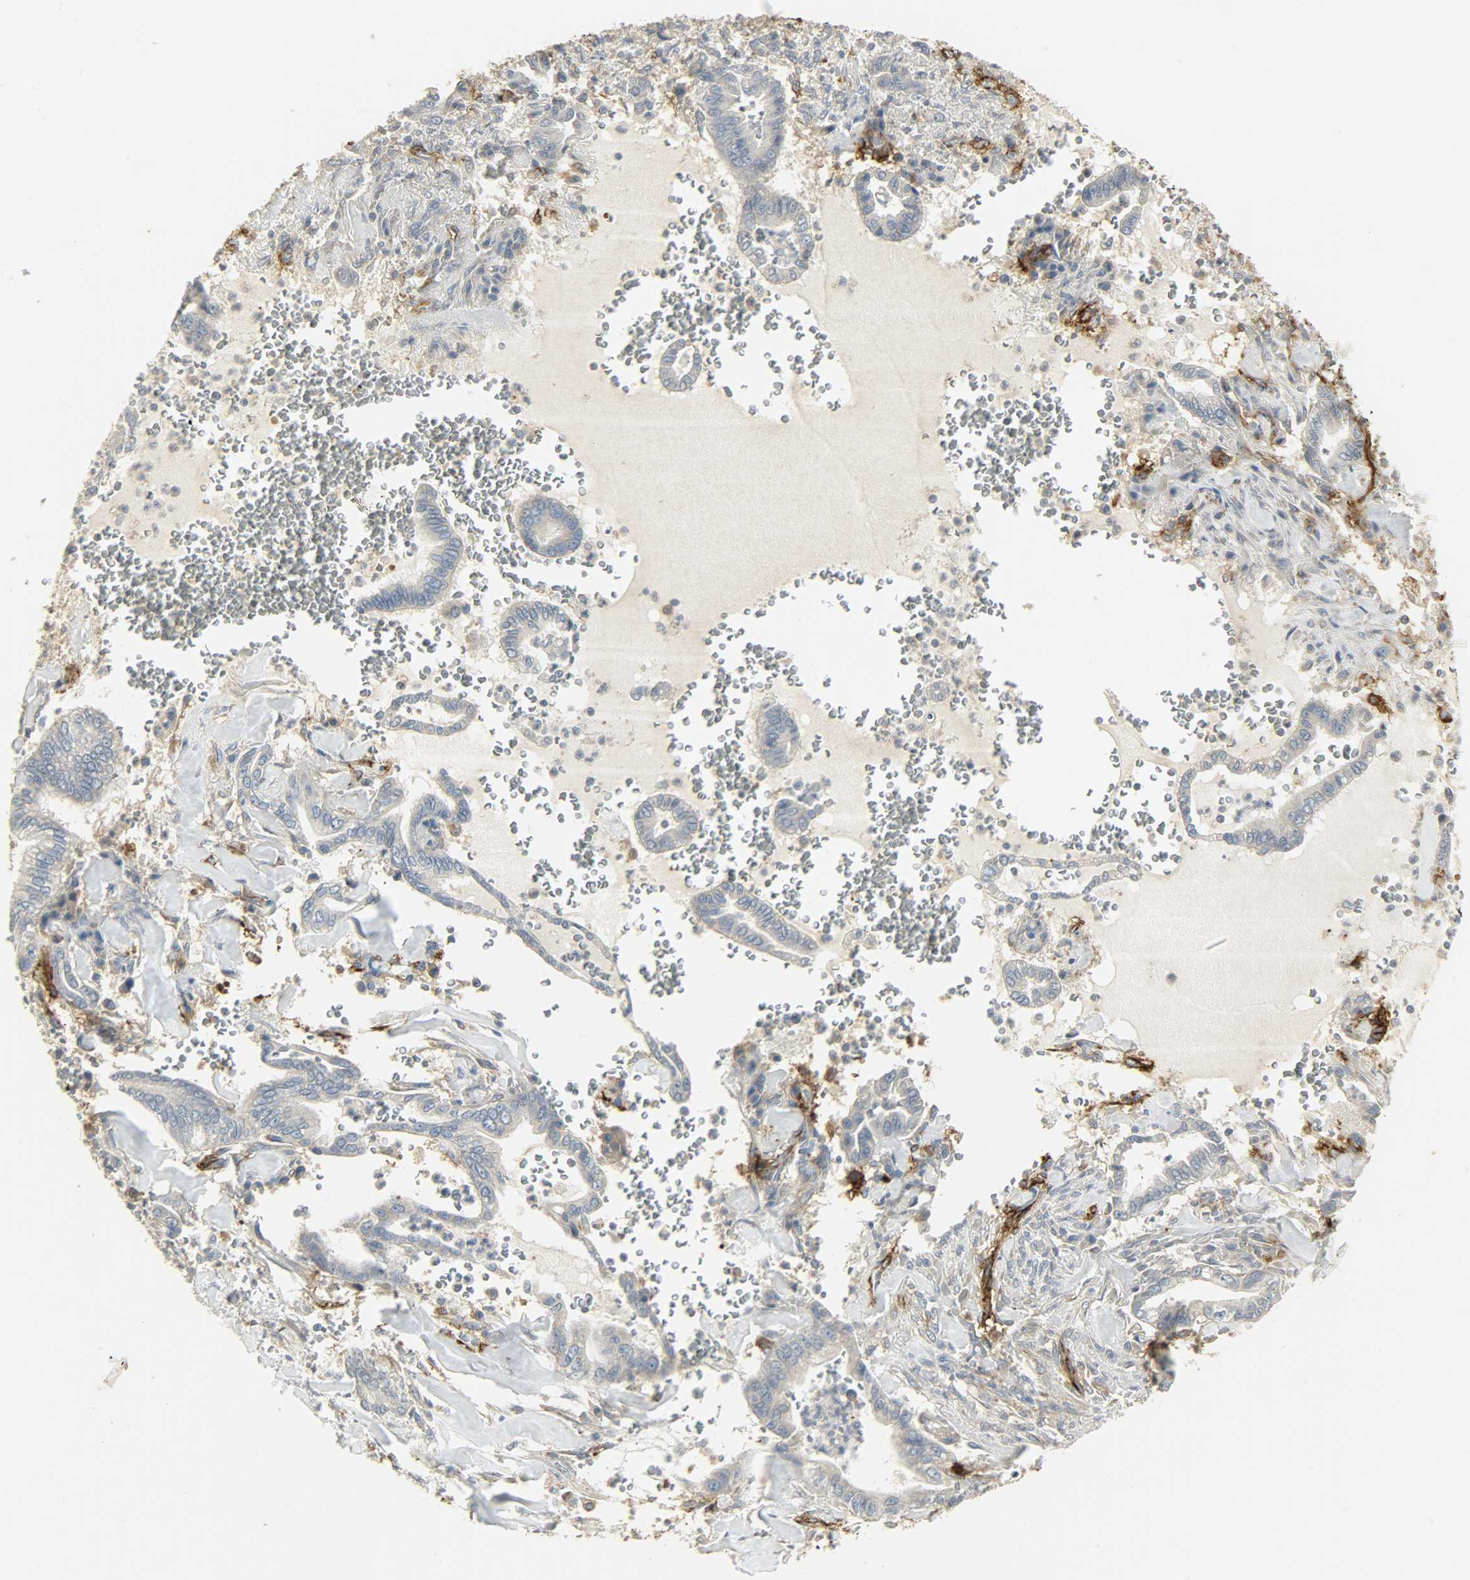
{"staining": {"intensity": "negative", "quantity": "none", "location": "none"}, "tissue": "liver cancer", "cell_type": "Tumor cells", "image_type": "cancer", "snomed": [{"axis": "morphology", "description": "Cholangiocarcinoma"}, {"axis": "topography", "description": "Liver"}], "caption": "This histopathology image is of liver cancer (cholangiocarcinoma) stained with immunohistochemistry to label a protein in brown with the nuclei are counter-stained blue. There is no staining in tumor cells. (Brightfield microscopy of DAB immunohistochemistry (IHC) at high magnification).", "gene": "ENPEP", "patient": {"sex": "female", "age": 67}}